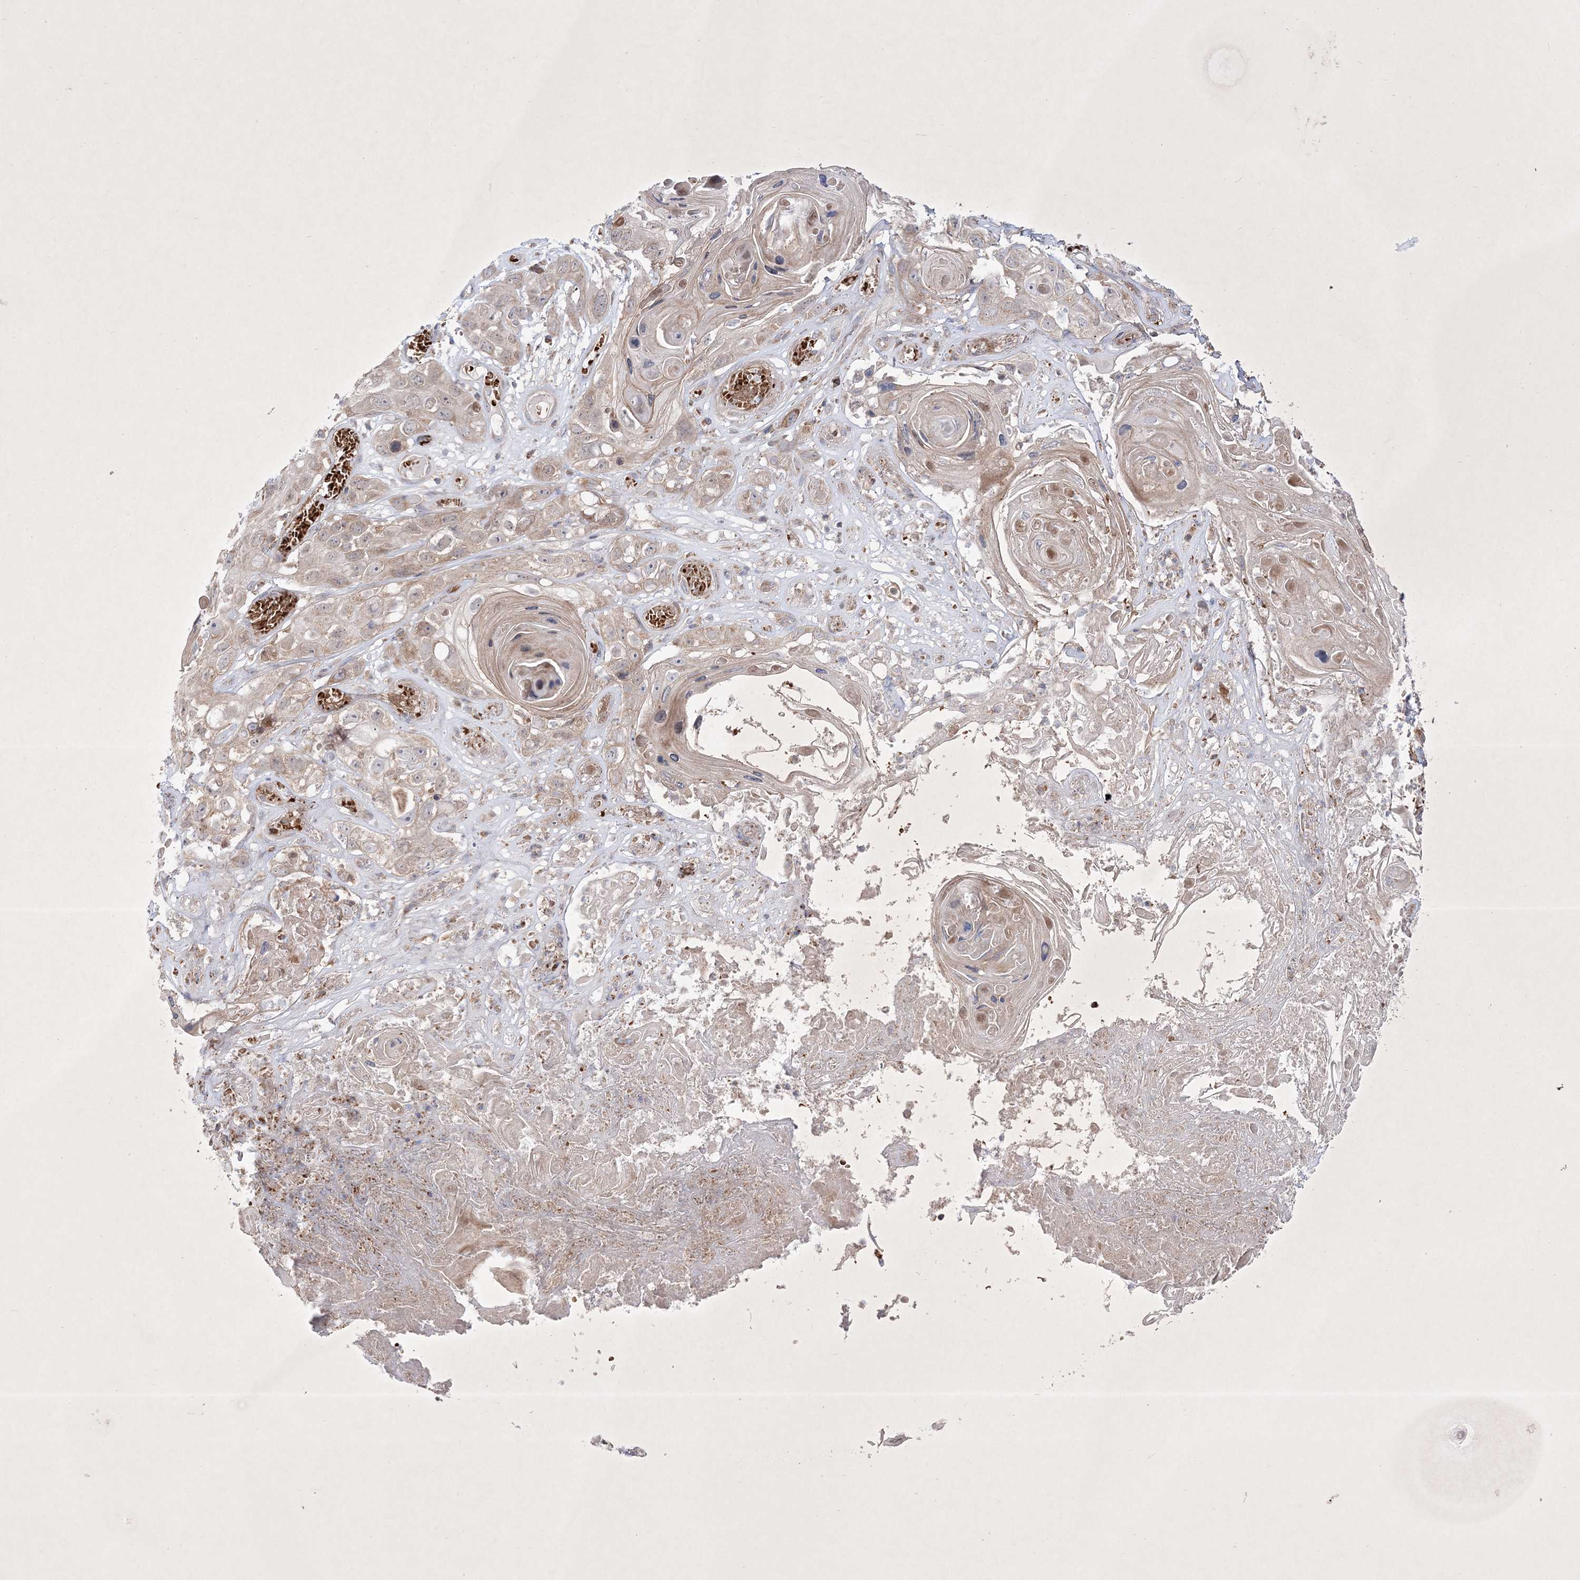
{"staining": {"intensity": "weak", "quantity": "25%-75%", "location": "cytoplasmic/membranous"}, "tissue": "skin cancer", "cell_type": "Tumor cells", "image_type": "cancer", "snomed": [{"axis": "morphology", "description": "Squamous cell carcinoma, NOS"}, {"axis": "topography", "description": "Skin"}], "caption": "Human skin squamous cell carcinoma stained with a brown dye demonstrates weak cytoplasmic/membranous positive staining in about 25%-75% of tumor cells.", "gene": "OPA1", "patient": {"sex": "male", "age": 55}}